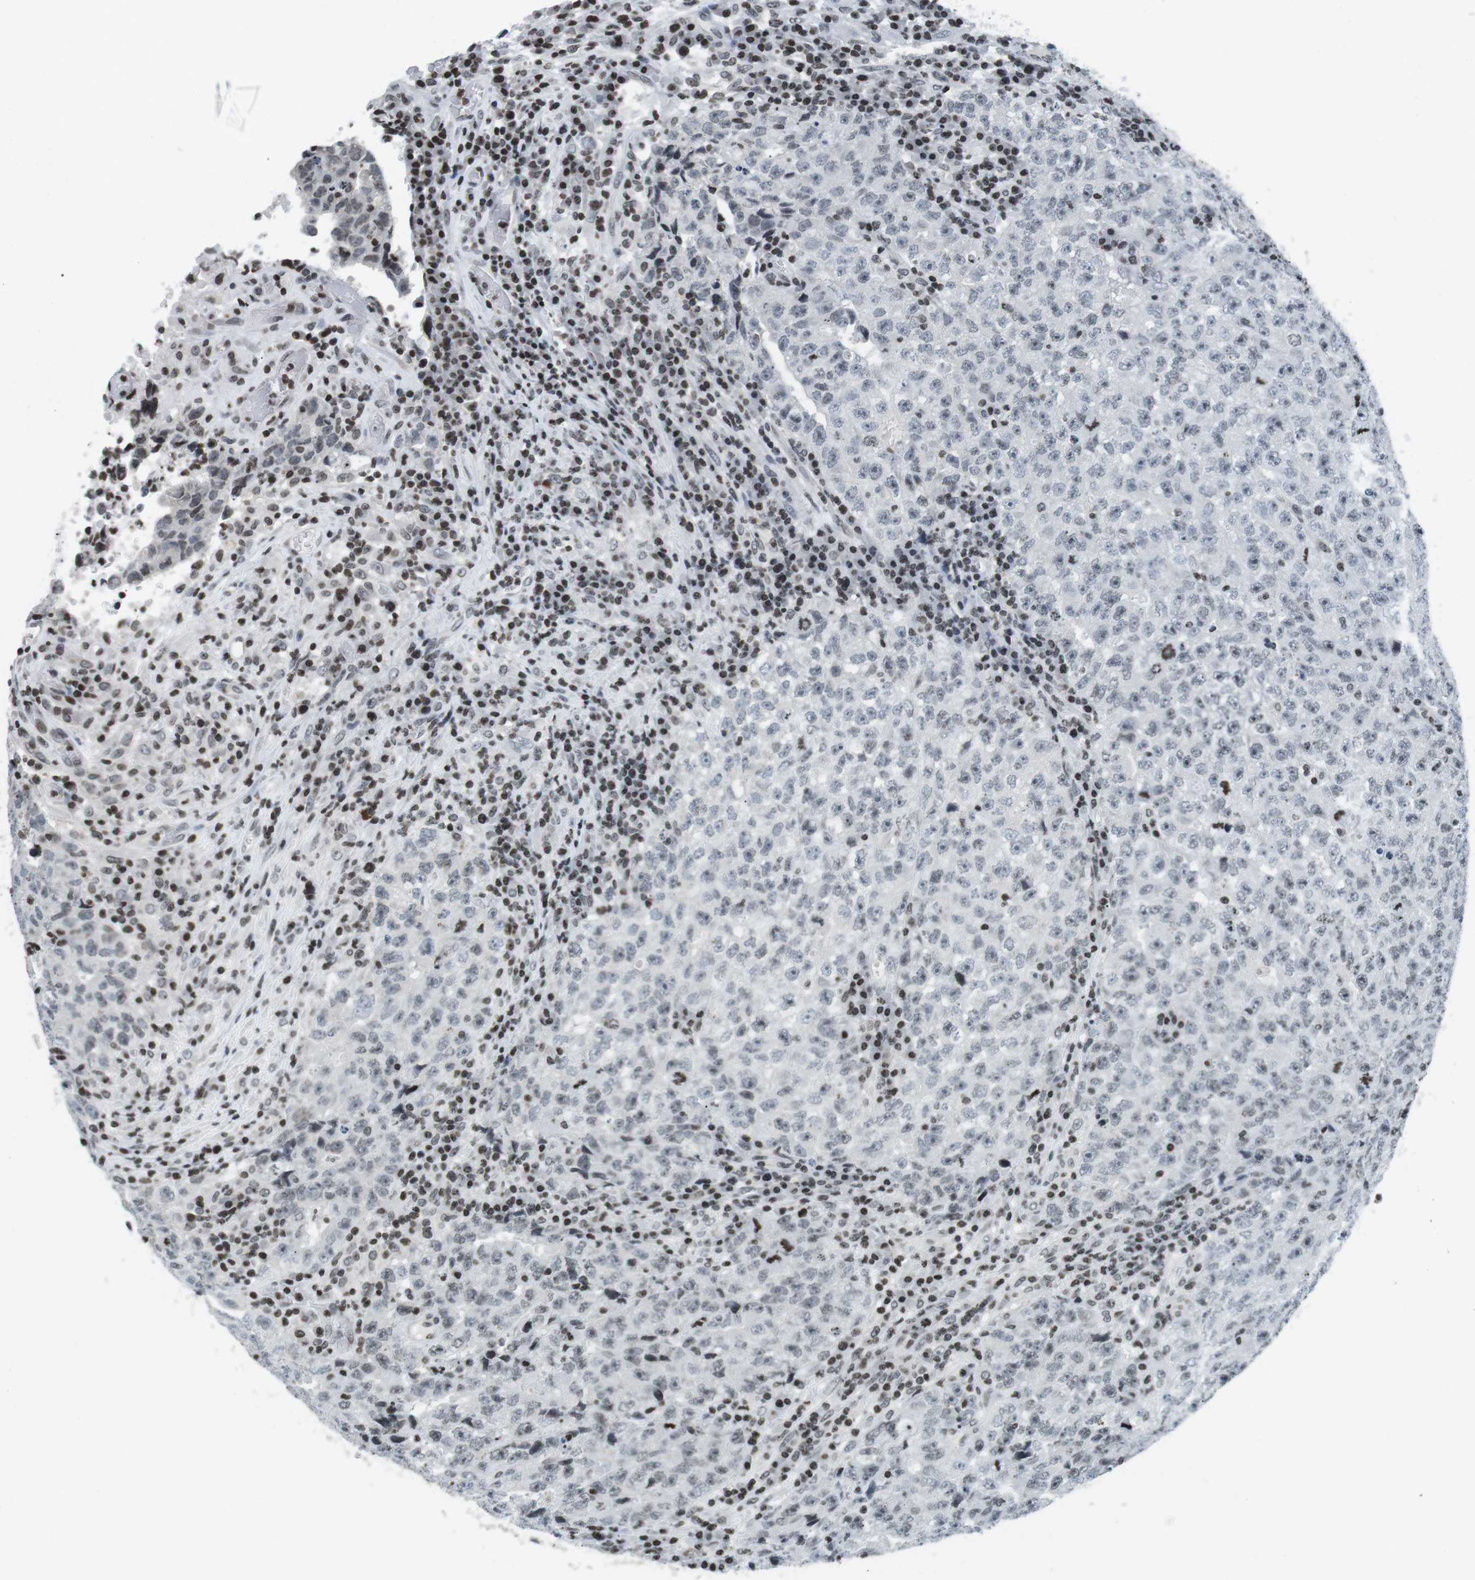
{"staining": {"intensity": "weak", "quantity": "<25%", "location": "nuclear"}, "tissue": "testis cancer", "cell_type": "Tumor cells", "image_type": "cancer", "snomed": [{"axis": "morphology", "description": "Necrosis, NOS"}, {"axis": "morphology", "description": "Carcinoma, Embryonal, NOS"}, {"axis": "topography", "description": "Testis"}], "caption": "IHC image of testis cancer stained for a protein (brown), which exhibits no expression in tumor cells.", "gene": "E2F2", "patient": {"sex": "male", "age": 19}}